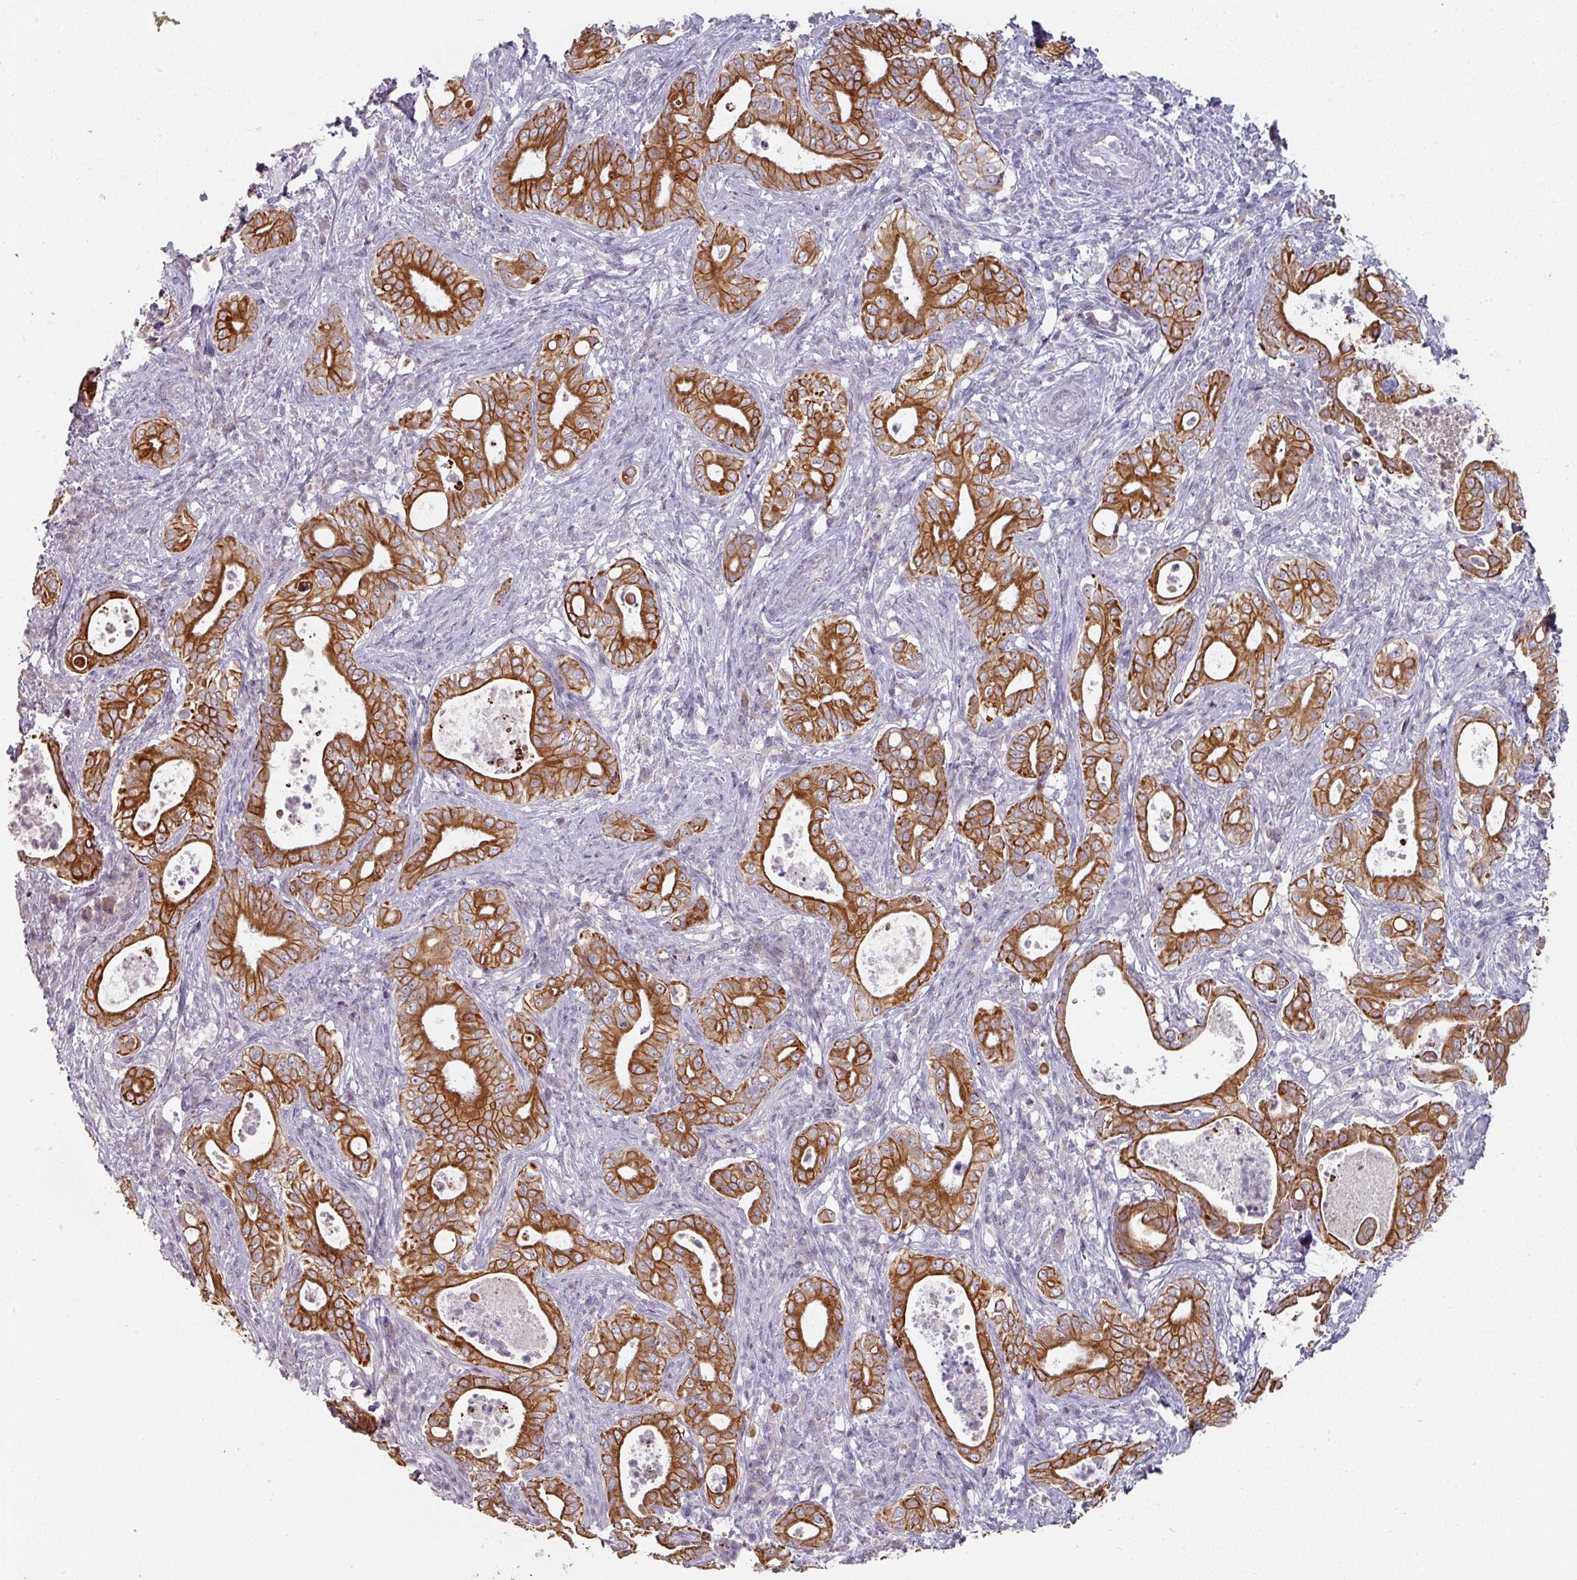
{"staining": {"intensity": "strong", "quantity": ">75%", "location": "cytoplasmic/membranous"}, "tissue": "pancreatic cancer", "cell_type": "Tumor cells", "image_type": "cancer", "snomed": [{"axis": "morphology", "description": "Adenocarcinoma, NOS"}, {"axis": "topography", "description": "Pancreas"}], "caption": "Pancreatic adenocarcinoma tissue shows strong cytoplasmic/membranous staining in approximately >75% of tumor cells, visualized by immunohistochemistry.", "gene": "GTF2H3", "patient": {"sex": "male", "age": 71}}